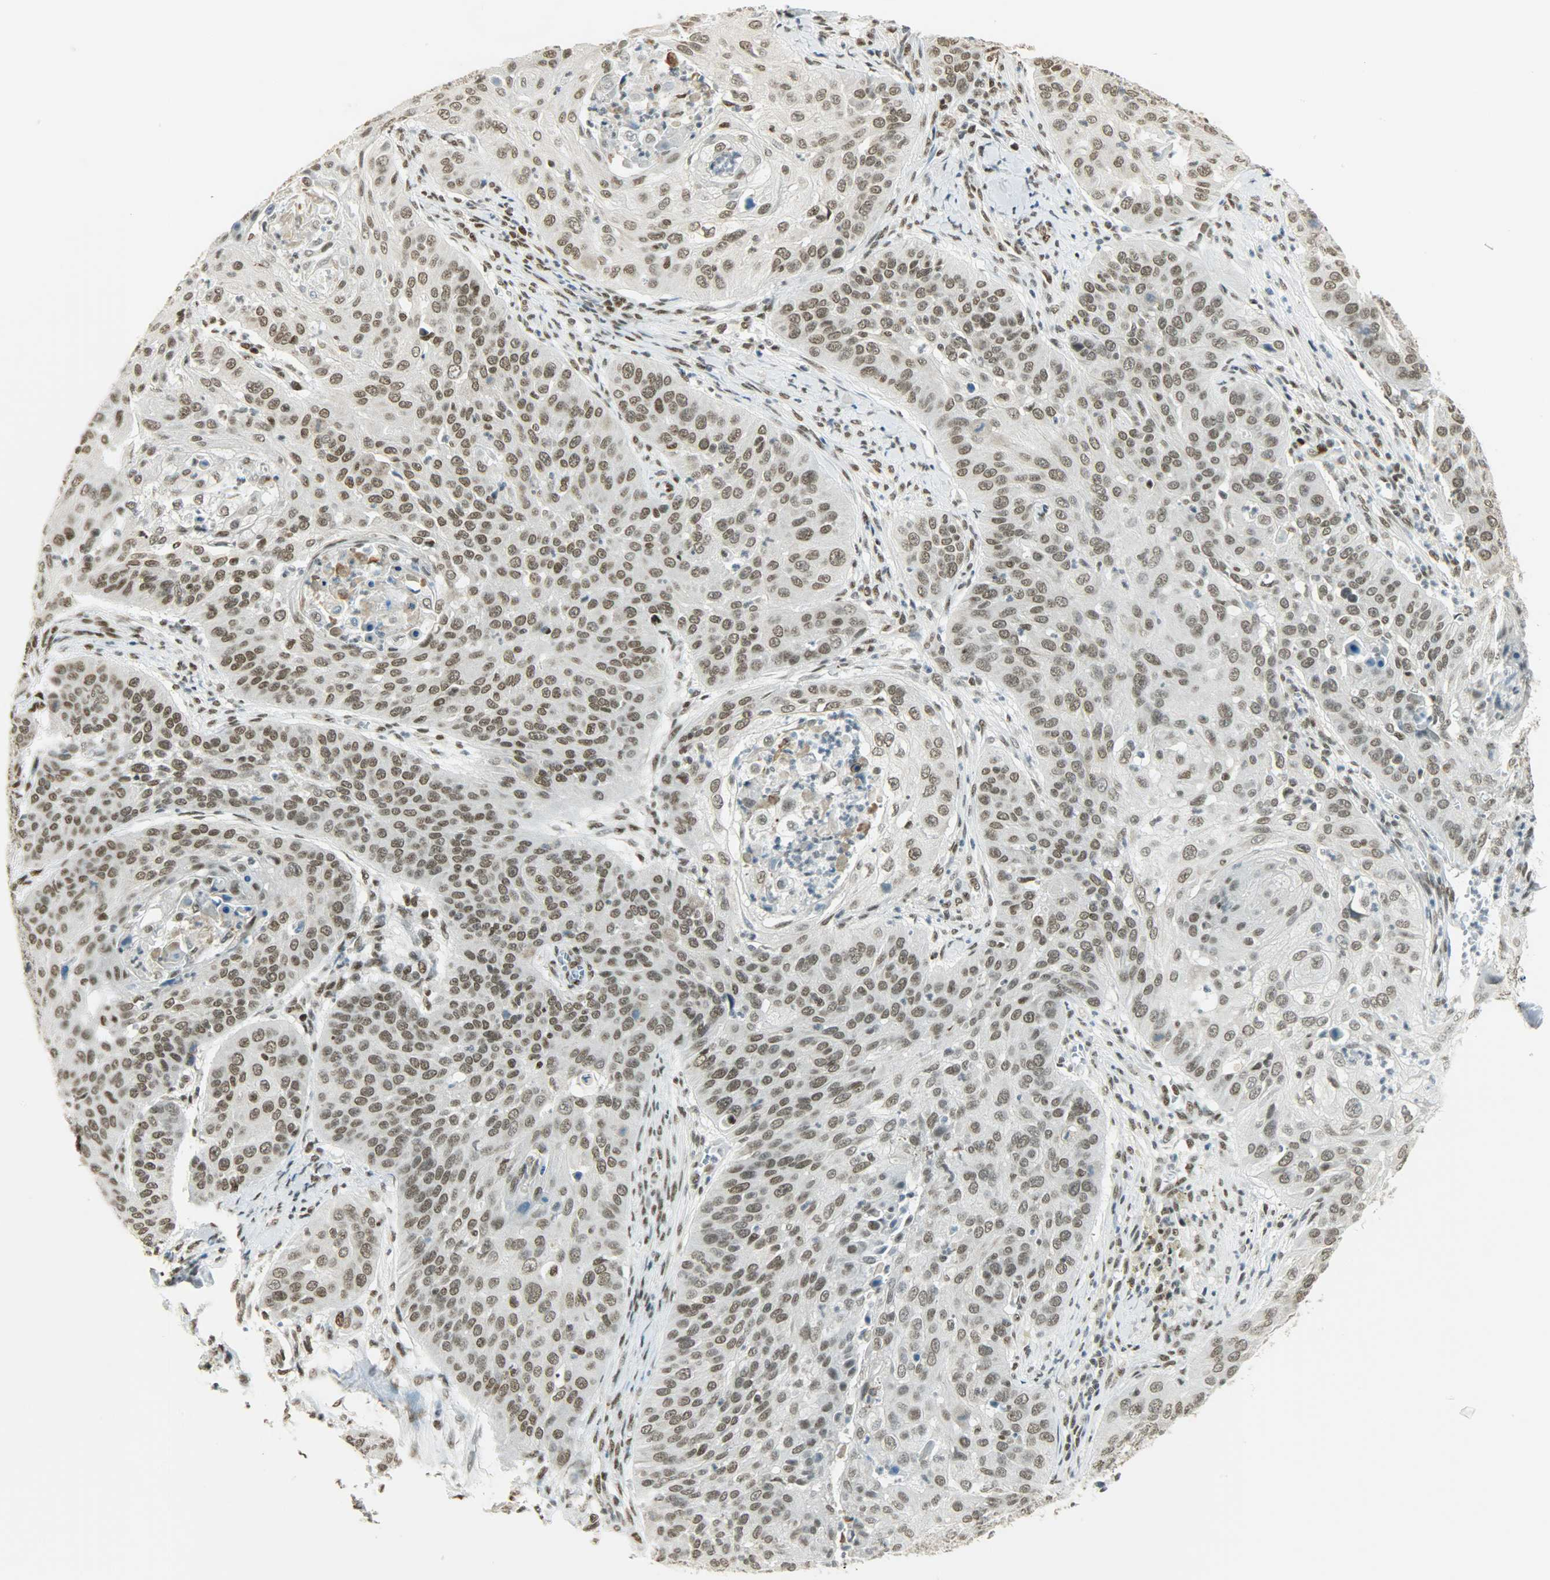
{"staining": {"intensity": "moderate", "quantity": ">75%", "location": "nuclear"}, "tissue": "cervical cancer", "cell_type": "Tumor cells", "image_type": "cancer", "snomed": [{"axis": "morphology", "description": "Squamous cell carcinoma, NOS"}, {"axis": "topography", "description": "Cervix"}], "caption": "Cervical squamous cell carcinoma stained for a protein (brown) demonstrates moderate nuclear positive expression in about >75% of tumor cells.", "gene": "MYEF2", "patient": {"sex": "female", "age": 64}}